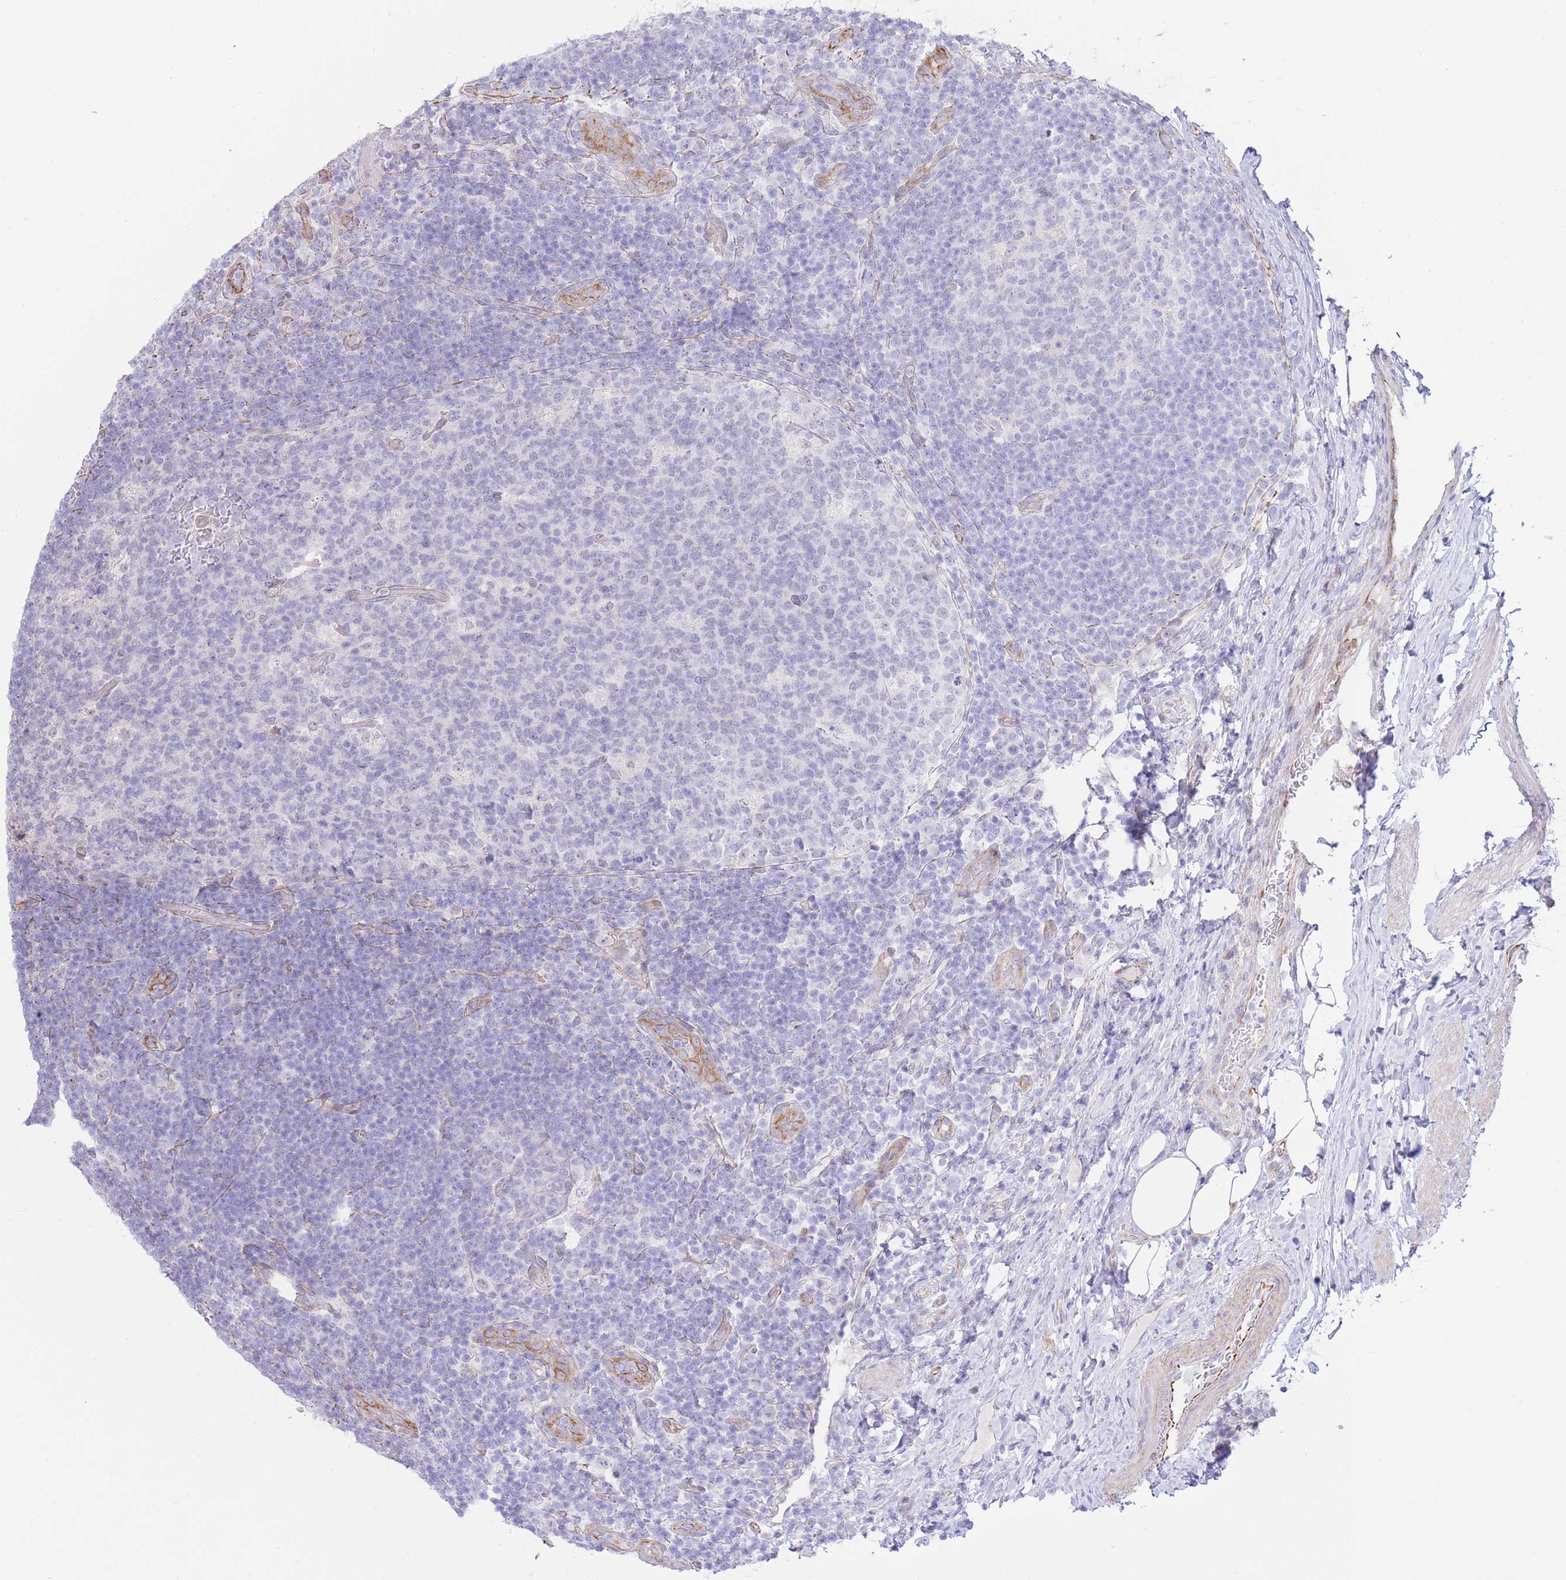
{"staining": {"intensity": "strong", "quantity": "<25%", "location": "cytoplasmic/membranous"}, "tissue": "appendix", "cell_type": "Glandular cells", "image_type": "normal", "snomed": [{"axis": "morphology", "description": "Normal tissue, NOS"}, {"axis": "topography", "description": "Appendix"}], "caption": "Appendix stained for a protein (brown) shows strong cytoplasmic/membranous positive staining in approximately <25% of glandular cells.", "gene": "PSG11", "patient": {"sex": "female", "age": 43}}